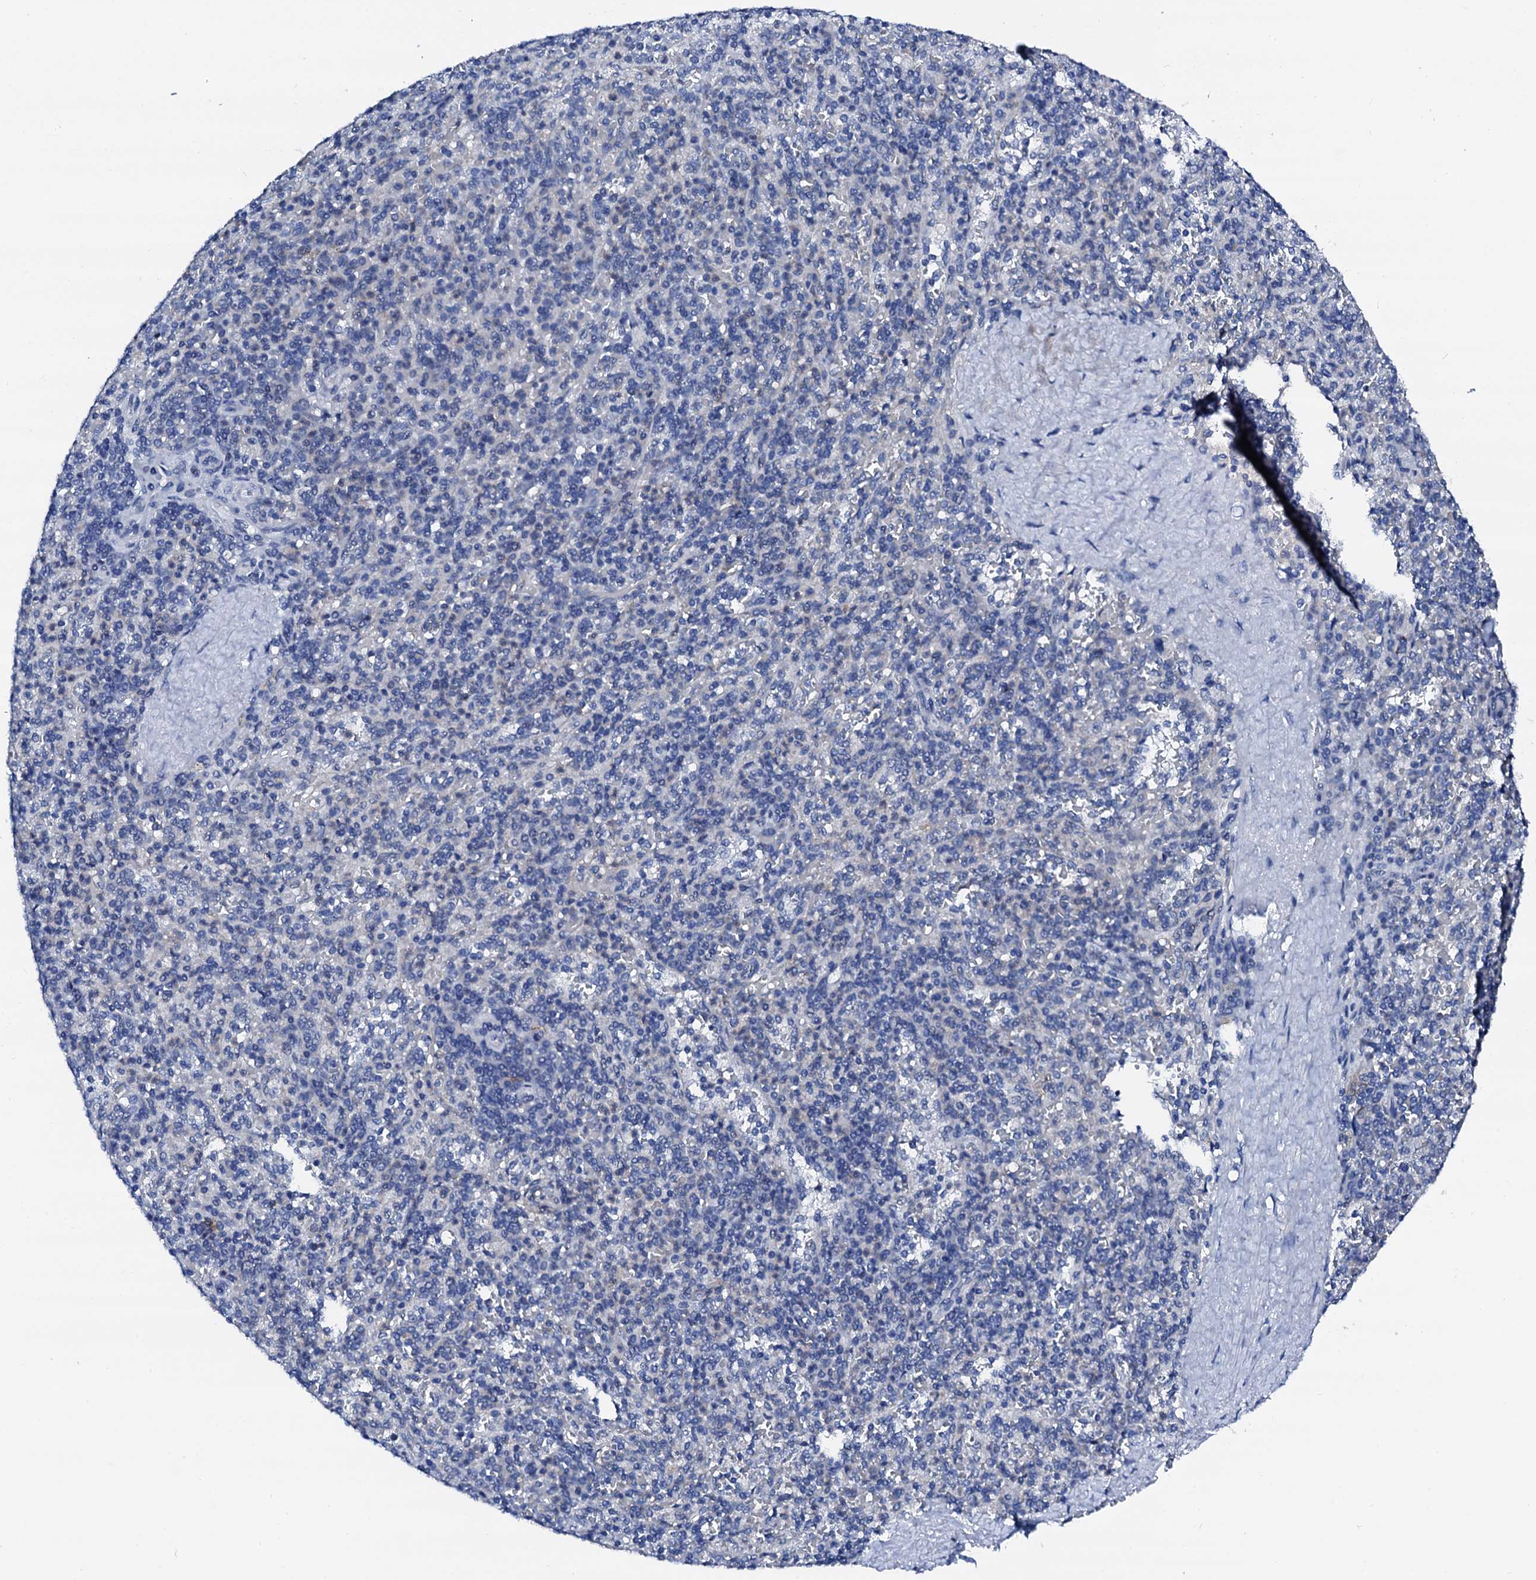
{"staining": {"intensity": "negative", "quantity": "none", "location": "none"}, "tissue": "spleen", "cell_type": "Cells in red pulp", "image_type": "normal", "snomed": [{"axis": "morphology", "description": "Normal tissue, NOS"}, {"axis": "topography", "description": "Spleen"}], "caption": "A high-resolution micrograph shows immunohistochemistry (IHC) staining of benign spleen, which displays no significant expression in cells in red pulp. (DAB (3,3'-diaminobenzidine) IHC with hematoxylin counter stain).", "gene": "TRAFD1", "patient": {"sex": "male", "age": 82}}